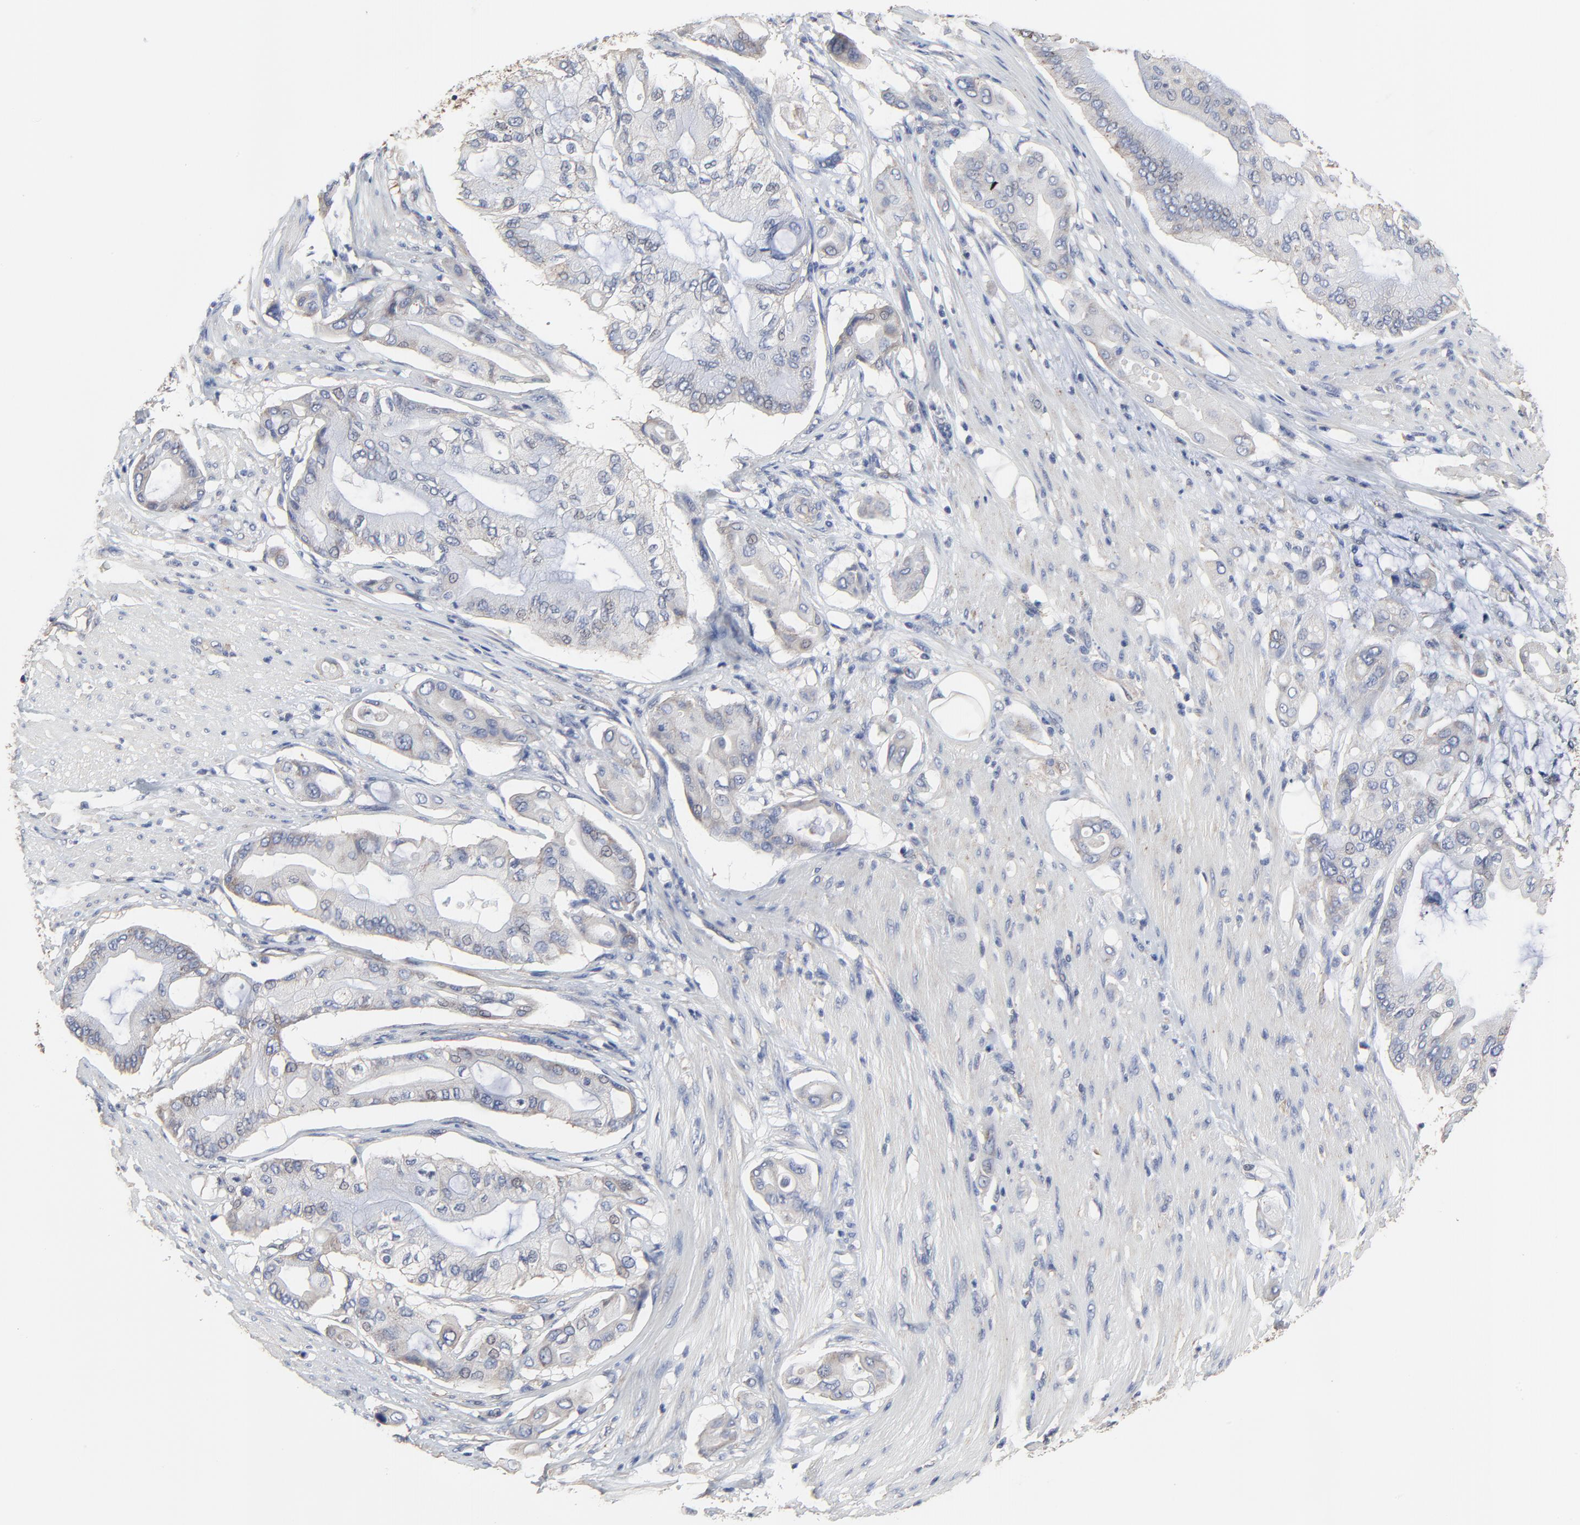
{"staining": {"intensity": "weak", "quantity": "<25%", "location": "cytoplasmic/membranous"}, "tissue": "pancreatic cancer", "cell_type": "Tumor cells", "image_type": "cancer", "snomed": [{"axis": "morphology", "description": "Adenocarcinoma, NOS"}, {"axis": "morphology", "description": "Adenocarcinoma, metastatic, NOS"}, {"axis": "topography", "description": "Lymph node"}, {"axis": "topography", "description": "Pancreas"}, {"axis": "topography", "description": "Duodenum"}], "caption": "This is an immunohistochemistry micrograph of human pancreatic metastatic adenocarcinoma. There is no expression in tumor cells.", "gene": "NXF3", "patient": {"sex": "female", "age": 64}}